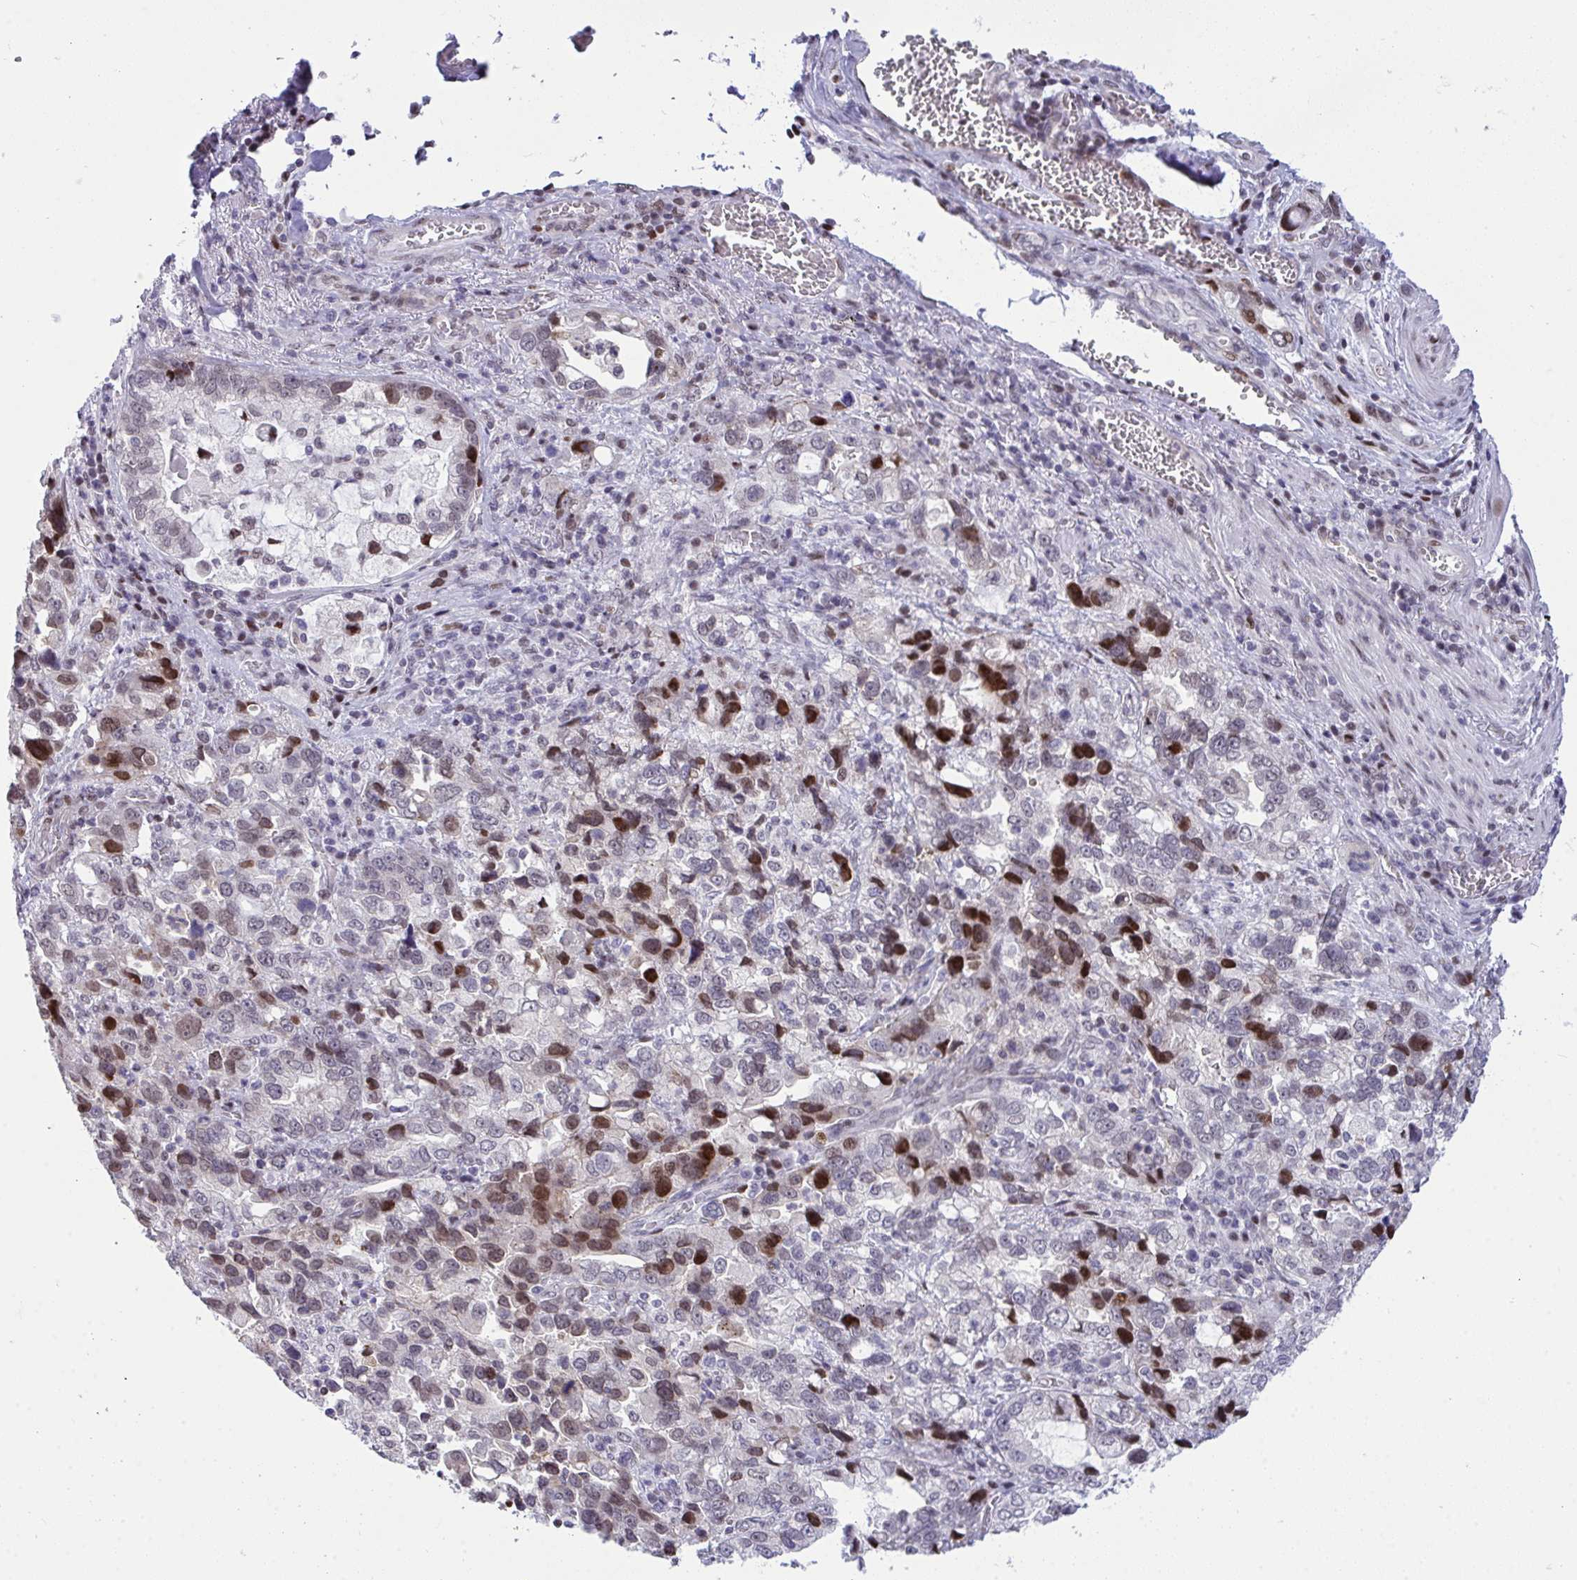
{"staining": {"intensity": "strong", "quantity": "<25%", "location": "nuclear"}, "tissue": "stomach cancer", "cell_type": "Tumor cells", "image_type": "cancer", "snomed": [{"axis": "morphology", "description": "Adenocarcinoma, NOS"}, {"axis": "topography", "description": "Stomach, upper"}], "caption": "Protein staining by IHC shows strong nuclear positivity in about <25% of tumor cells in stomach cancer.", "gene": "ZFHX3", "patient": {"sex": "female", "age": 81}}